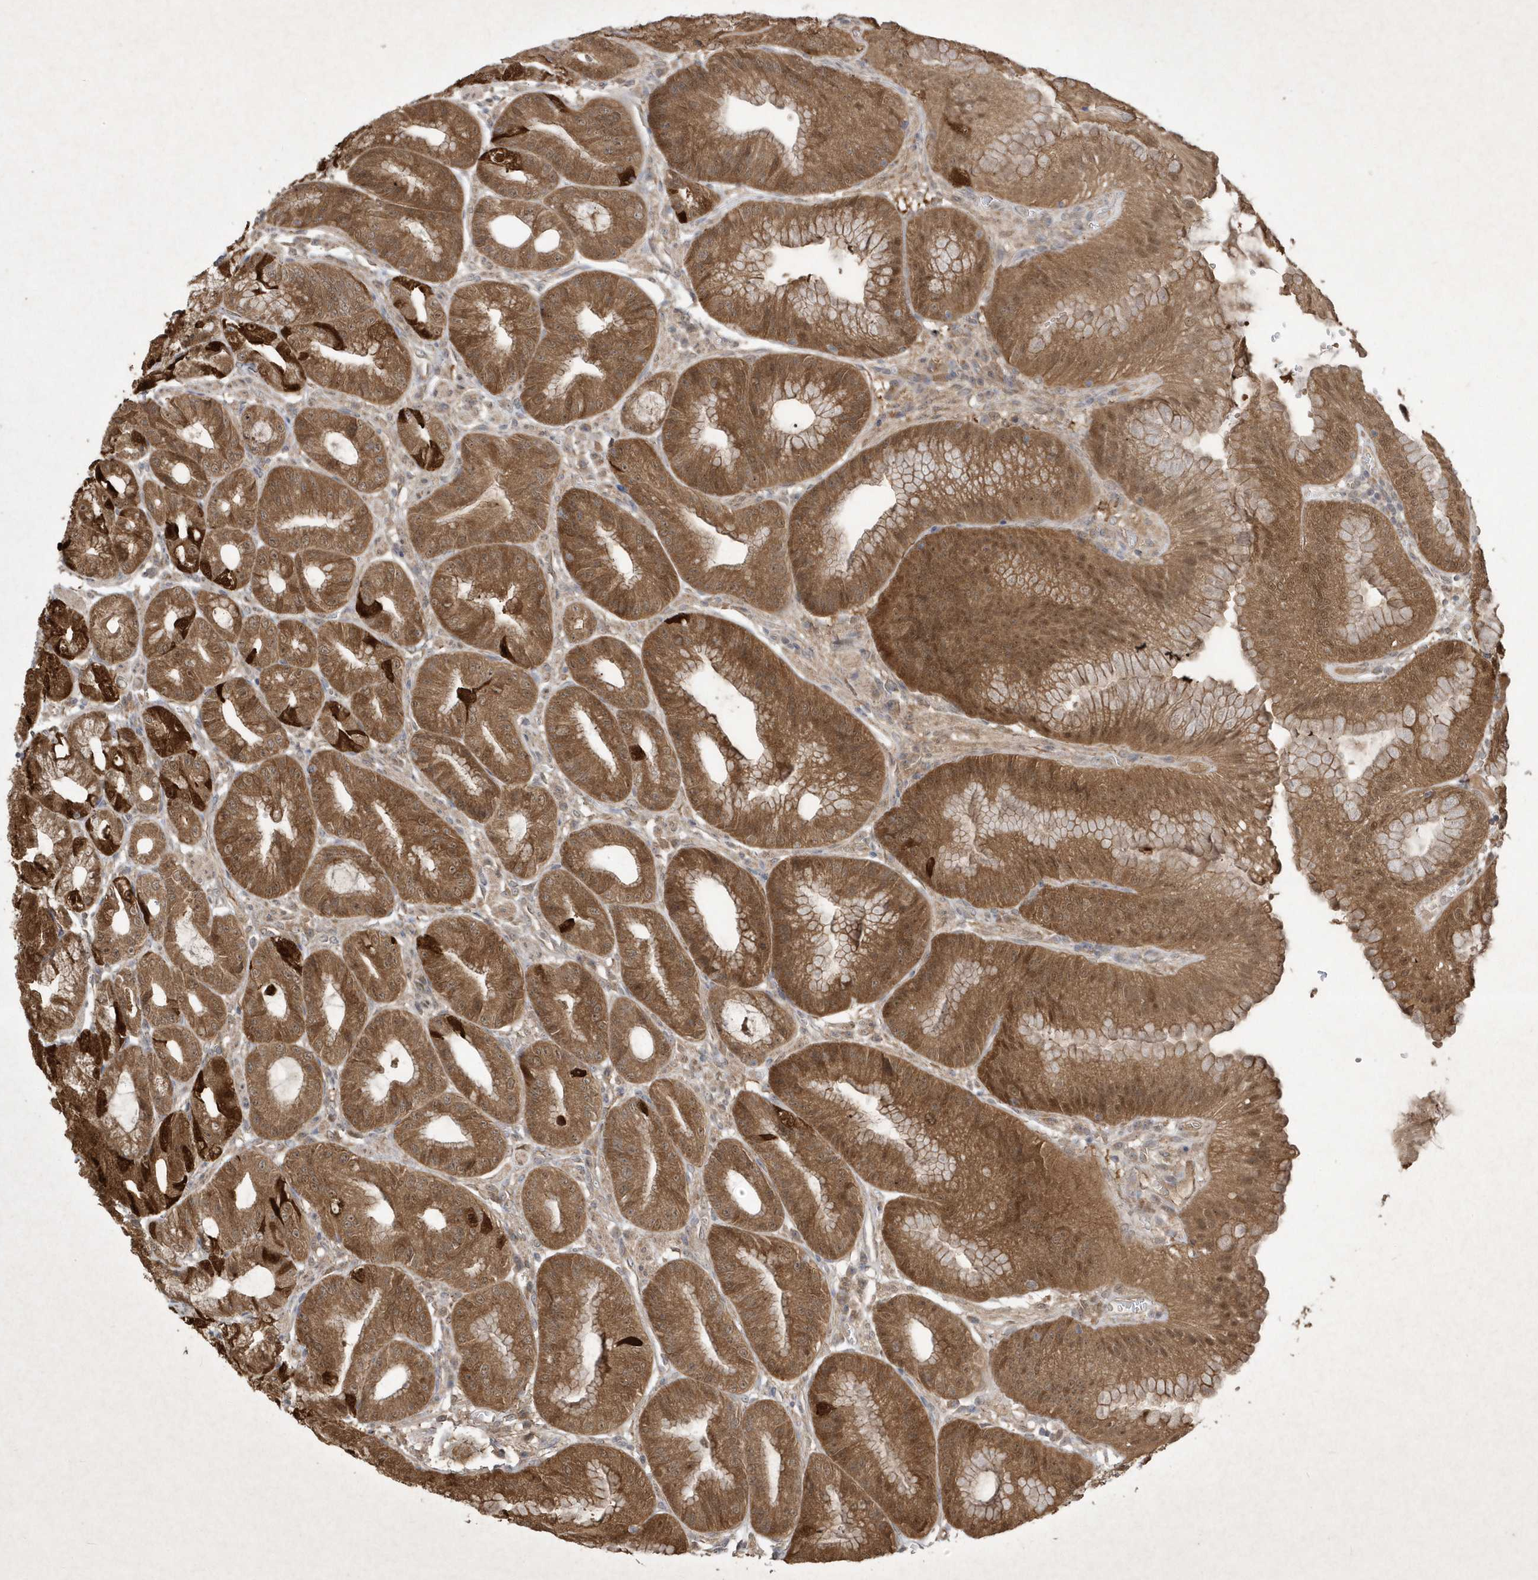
{"staining": {"intensity": "strong", "quantity": ">75%", "location": "cytoplasmic/membranous,nuclear"}, "tissue": "stomach", "cell_type": "Glandular cells", "image_type": "normal", "snomed": [{"axis": "morphology", "description": "Normal tissue, NOS"}, {"axis": "topography", "description": "Stomach, lower"}], "caption": "This photomicrograph exhibits normal stomach stained with immunohistochemistry to label a protein in brown. The cytoplasmic/membranous,nuclear of glandular cells show strong positivity for the protein. Nuclei are counter-stained blue.", "gene": "AKR7A2", "patient": {"sex": "male", "age": 71}}